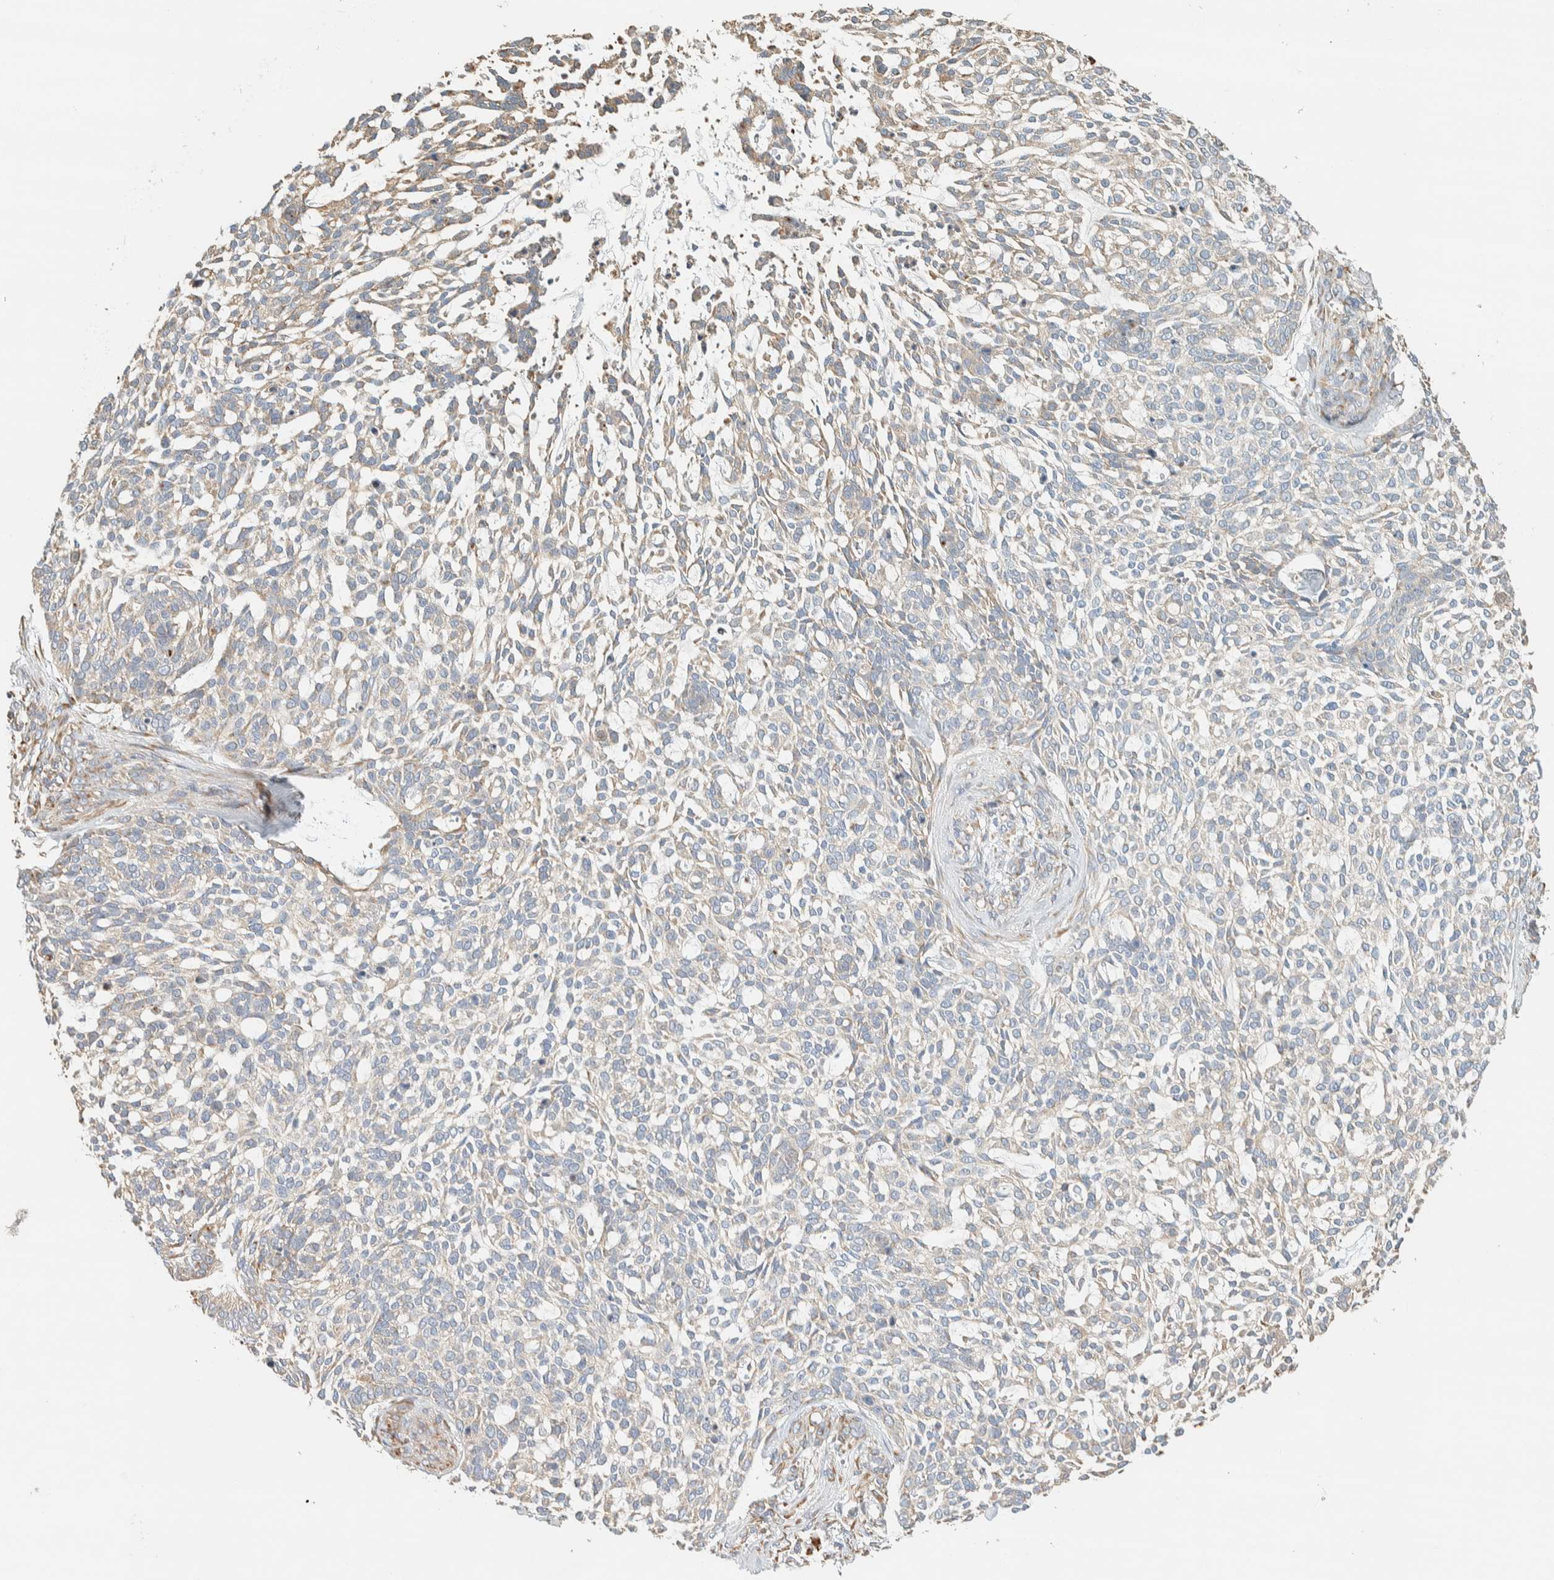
{"staining": {"intensity": "moderate", "quantity": "<25%", "location": "cytoplasmic/membranous"}, "tissue": "skin cancer", "cell_type": "Tumor cells", "image_type": "cancer", "snomed": [{"axis": "morphology", "description": "Basal cell carcinoma"}, {"axis": "topography", "description": "Skin"}], "caption": "Immunohistochemistry (IHC) photomicrograph of neoplastic tissue: human basal cell carcinoma (skin) stained using immunohistochemistry shows low levels of moderate protein expression localized specifically in the cytoplasmic/membranous of tumor cells, appearing as a cytoplasmic/membranous brown color.", "gene": "RAB11FIP1", "patient": {"sex": "female", "age": 64}}